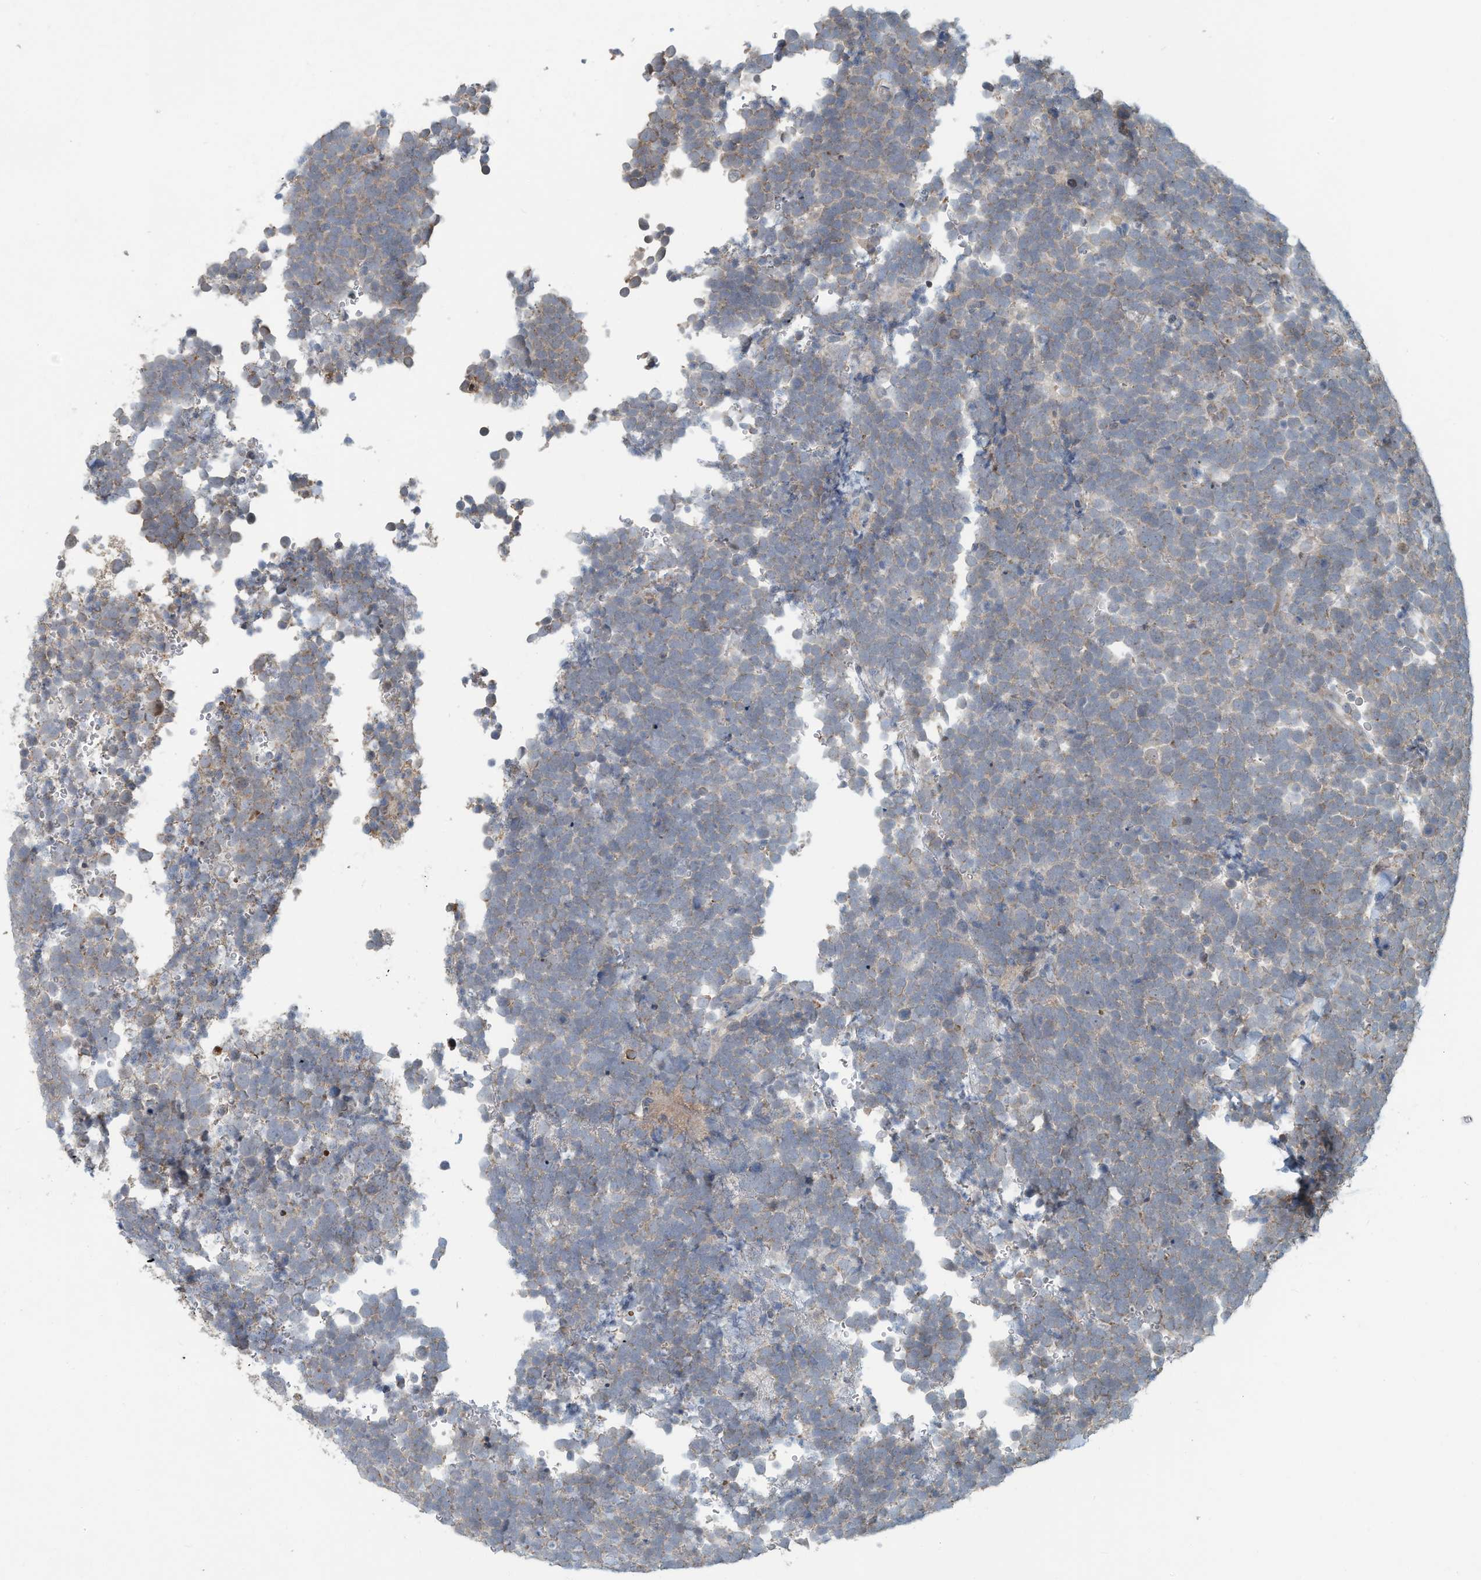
{"staining": {"intensity": "weak", "quantity": "<25%", "location": "cytoplasmic/membranous"}, "tissue": "urothelial cancer", "cell_type": "Tumor cells", "image_type": "cancer", "snomed": [{"axis": "morphology", "description": "Urothelial carcinoma, High grade"}, {"axis": "topography", "description": "Urinary bladder"}], "caption": "High-grade urothelial carcinoma was stained to show a protein in brown. There is no significant staining in tumor cells.", "gene": "ERI2", "patient": {"sex": "female", "age": 82}}